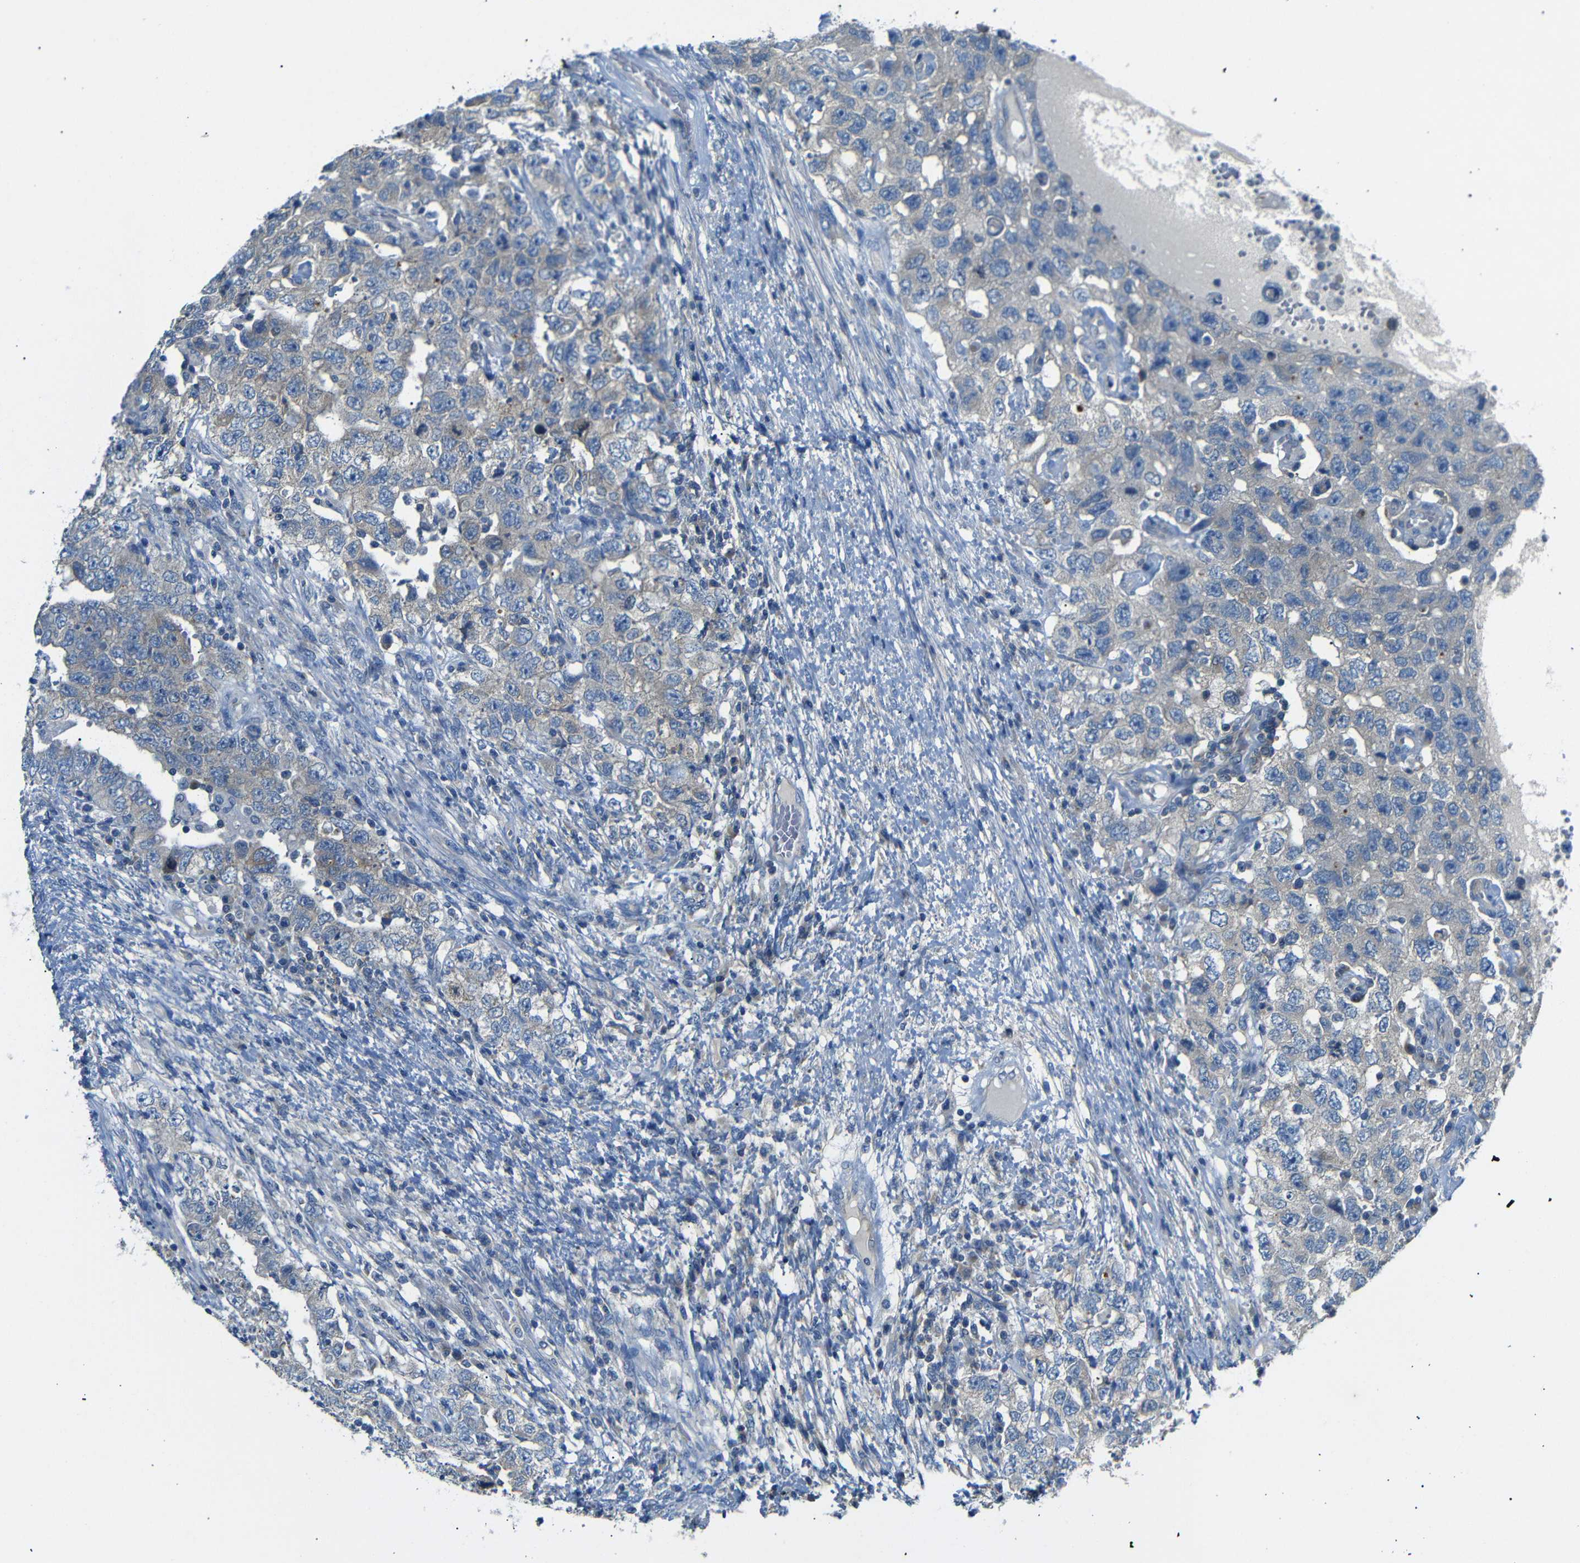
{"staining": {"intensity": "weak", "quantity": "<25%", "location": "cytoplasmic/membranous"}, "tissue": "testis cancer", "cell_type": "Tumor cells", "image_type": "cancer", "snomed": [{"axis": "morphology", "description": "Carcinoma, Embryonal, NOS"}, {"axis": "topography", "description": "Testis"}], "caption": "This is an IHC photomicrograph of testis cancer (embryonal carcinoma). There is no positivity in tumor cells.", "gene": "DCP1A", "patient": {"sex": "male", "age": 26}}